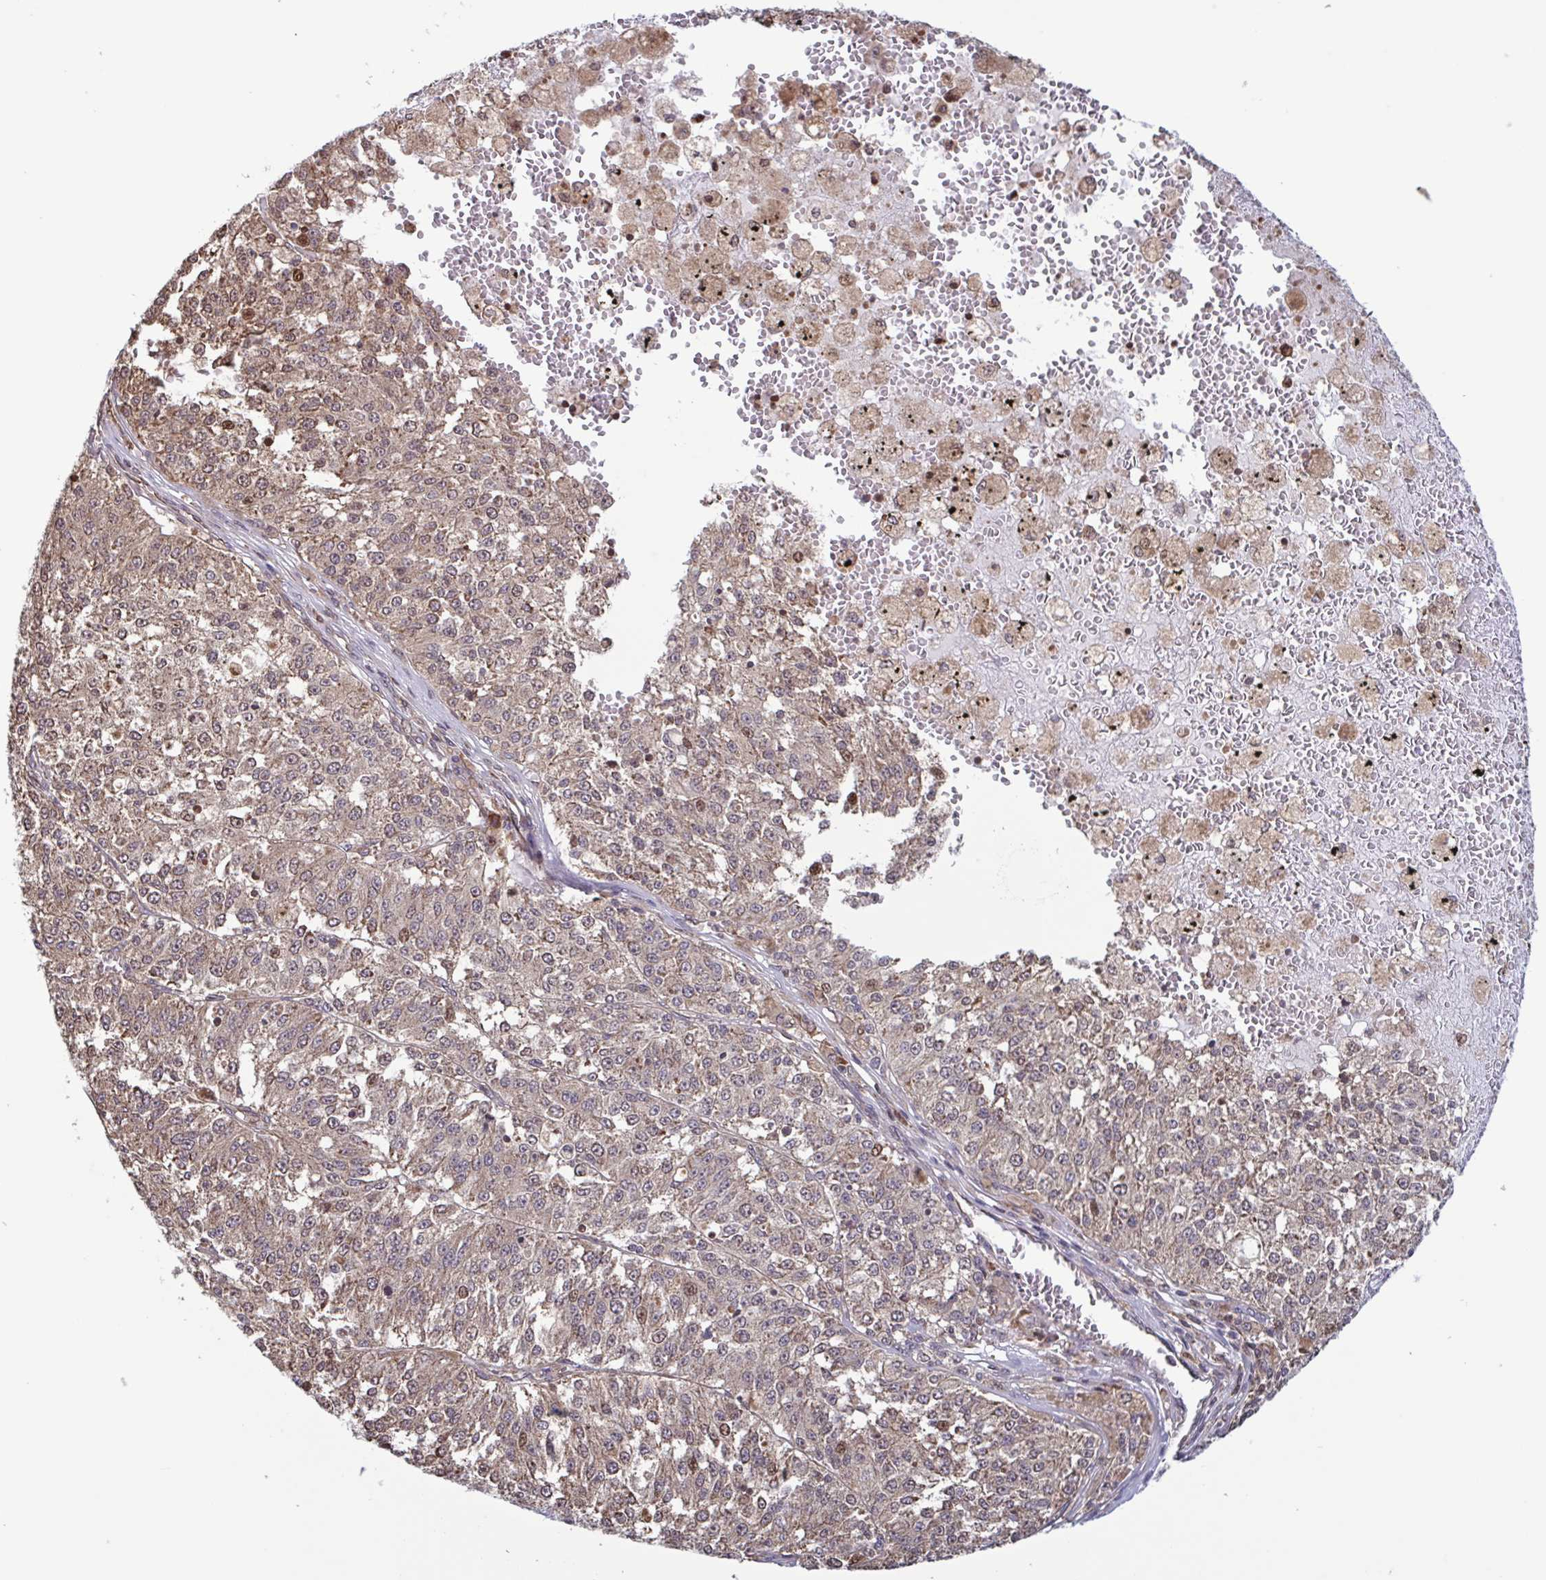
{"staining": {"intensity": "weak", "quantity": ">75%", "location": "cytoplasmic/membranous"}, "tissue": "melanoma", "cell_type": "Tumor cells", "image_type": "cancer", "snomed": [{"axis": "morphology", "description": "Malignant melanoma, Metastatic site"}, {"axis": "topography", "description": "Lymph node"}], "caption": "Melanoma stained with a brown dye exhibits weak cytoplasmic/membranous positive expression in approximately >75% of tumor cells.", "gene": "SEC63", "patient": {"sex": "female", "age": 64}}